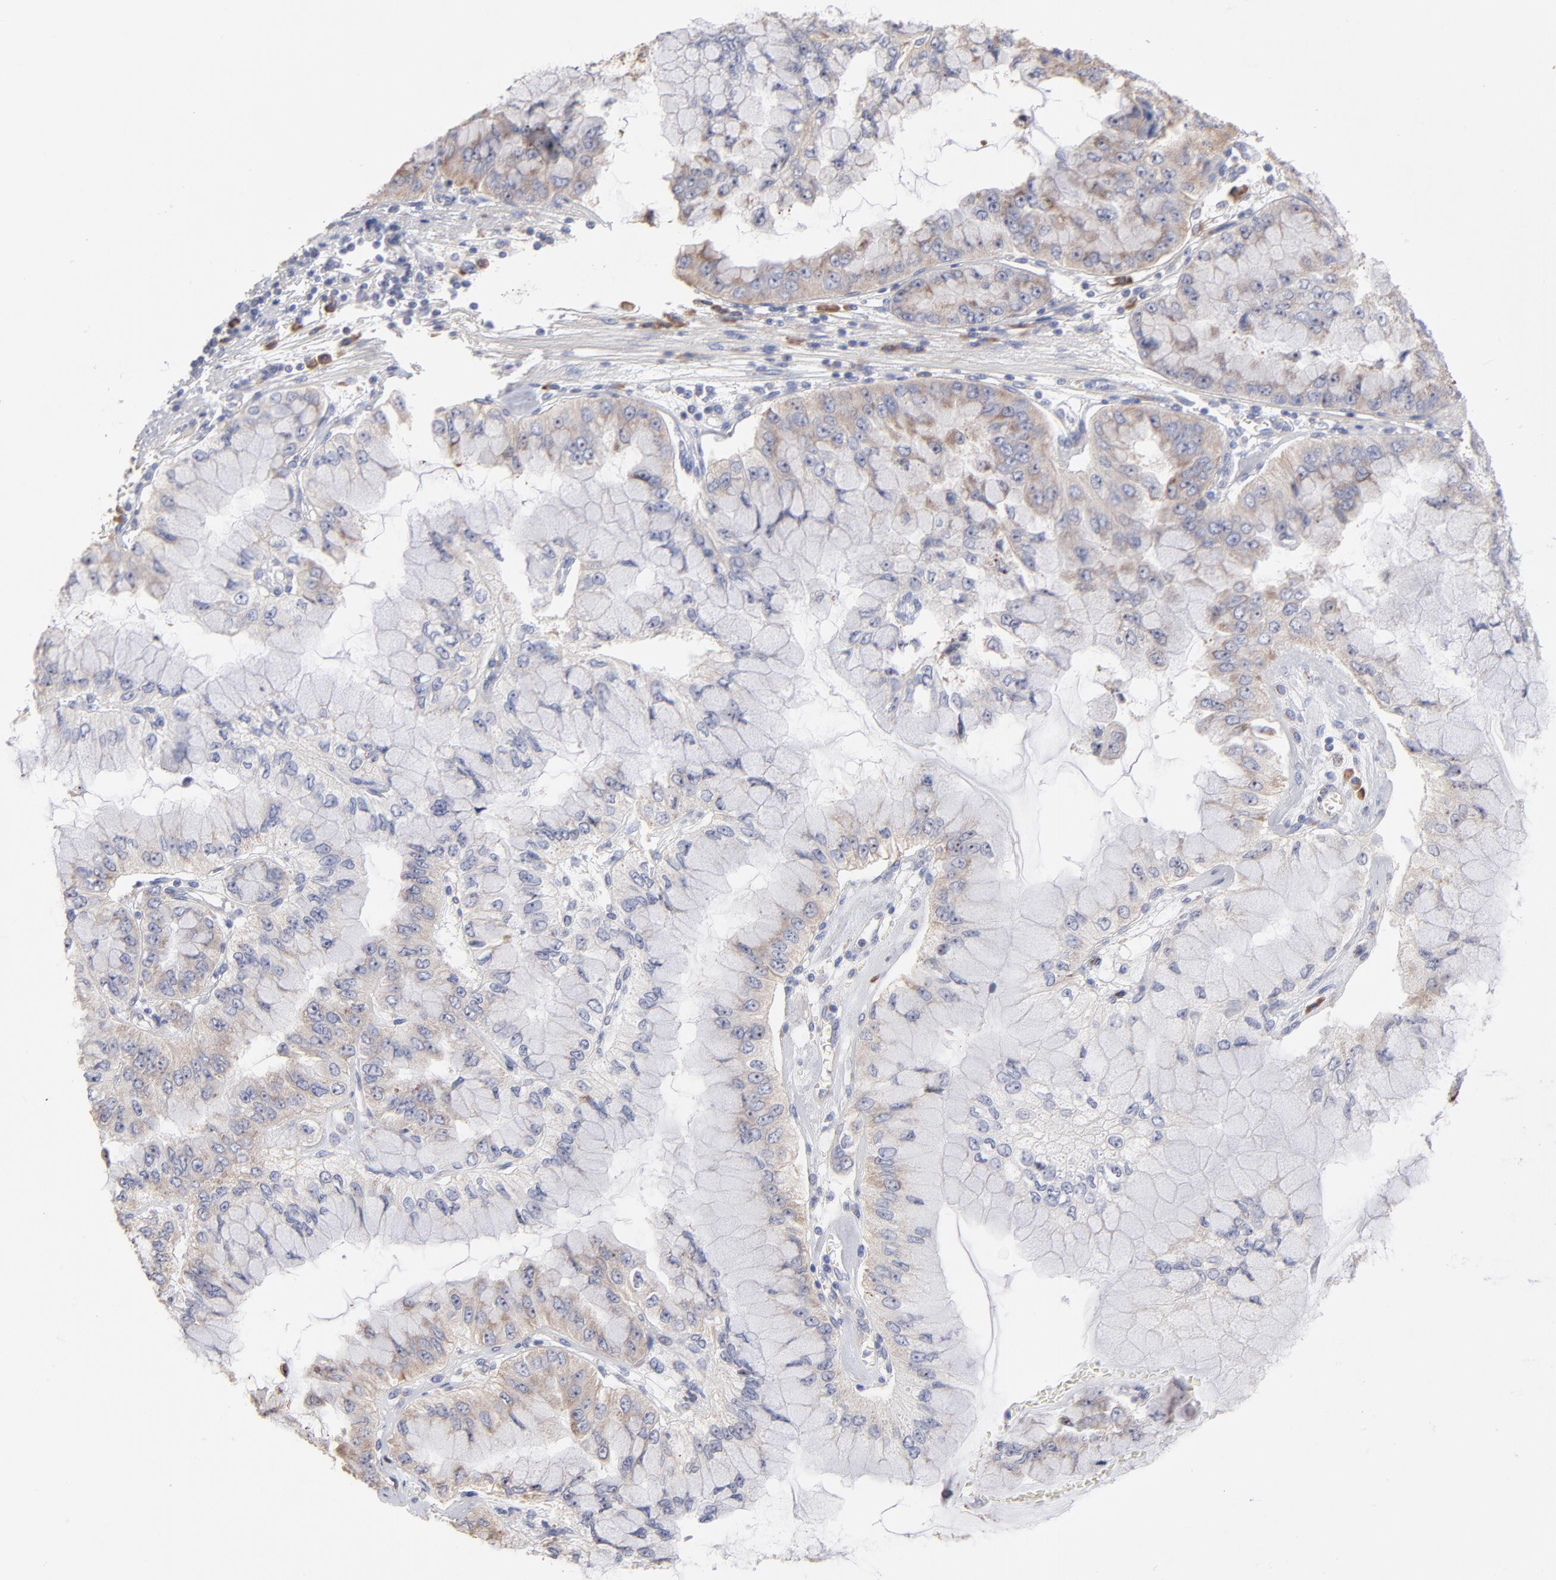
{"staining": {"intensity": "weak", "quantity": ">75%", "location": "cytoplasmic/membranous"}, "tissue": "liver cancer", "cell_type": "Tumor cells", "image_type": "cancer", "snomed": [{"axis": "morphology", "description": "Cholangiocarcinoma"}, {"axis": "topography", "description": "Liver"}], "caption": "IHC of liver cancer (cholangiocarcinoma) displays low levels of weak cytoplasmic/membranous positivity in about >75% of tumor cells. The protein of interest is shown in brown color, while the nuclei are stained blue.", "gene": "RPL3", "patient": {"sex": "female", "age": 79}}